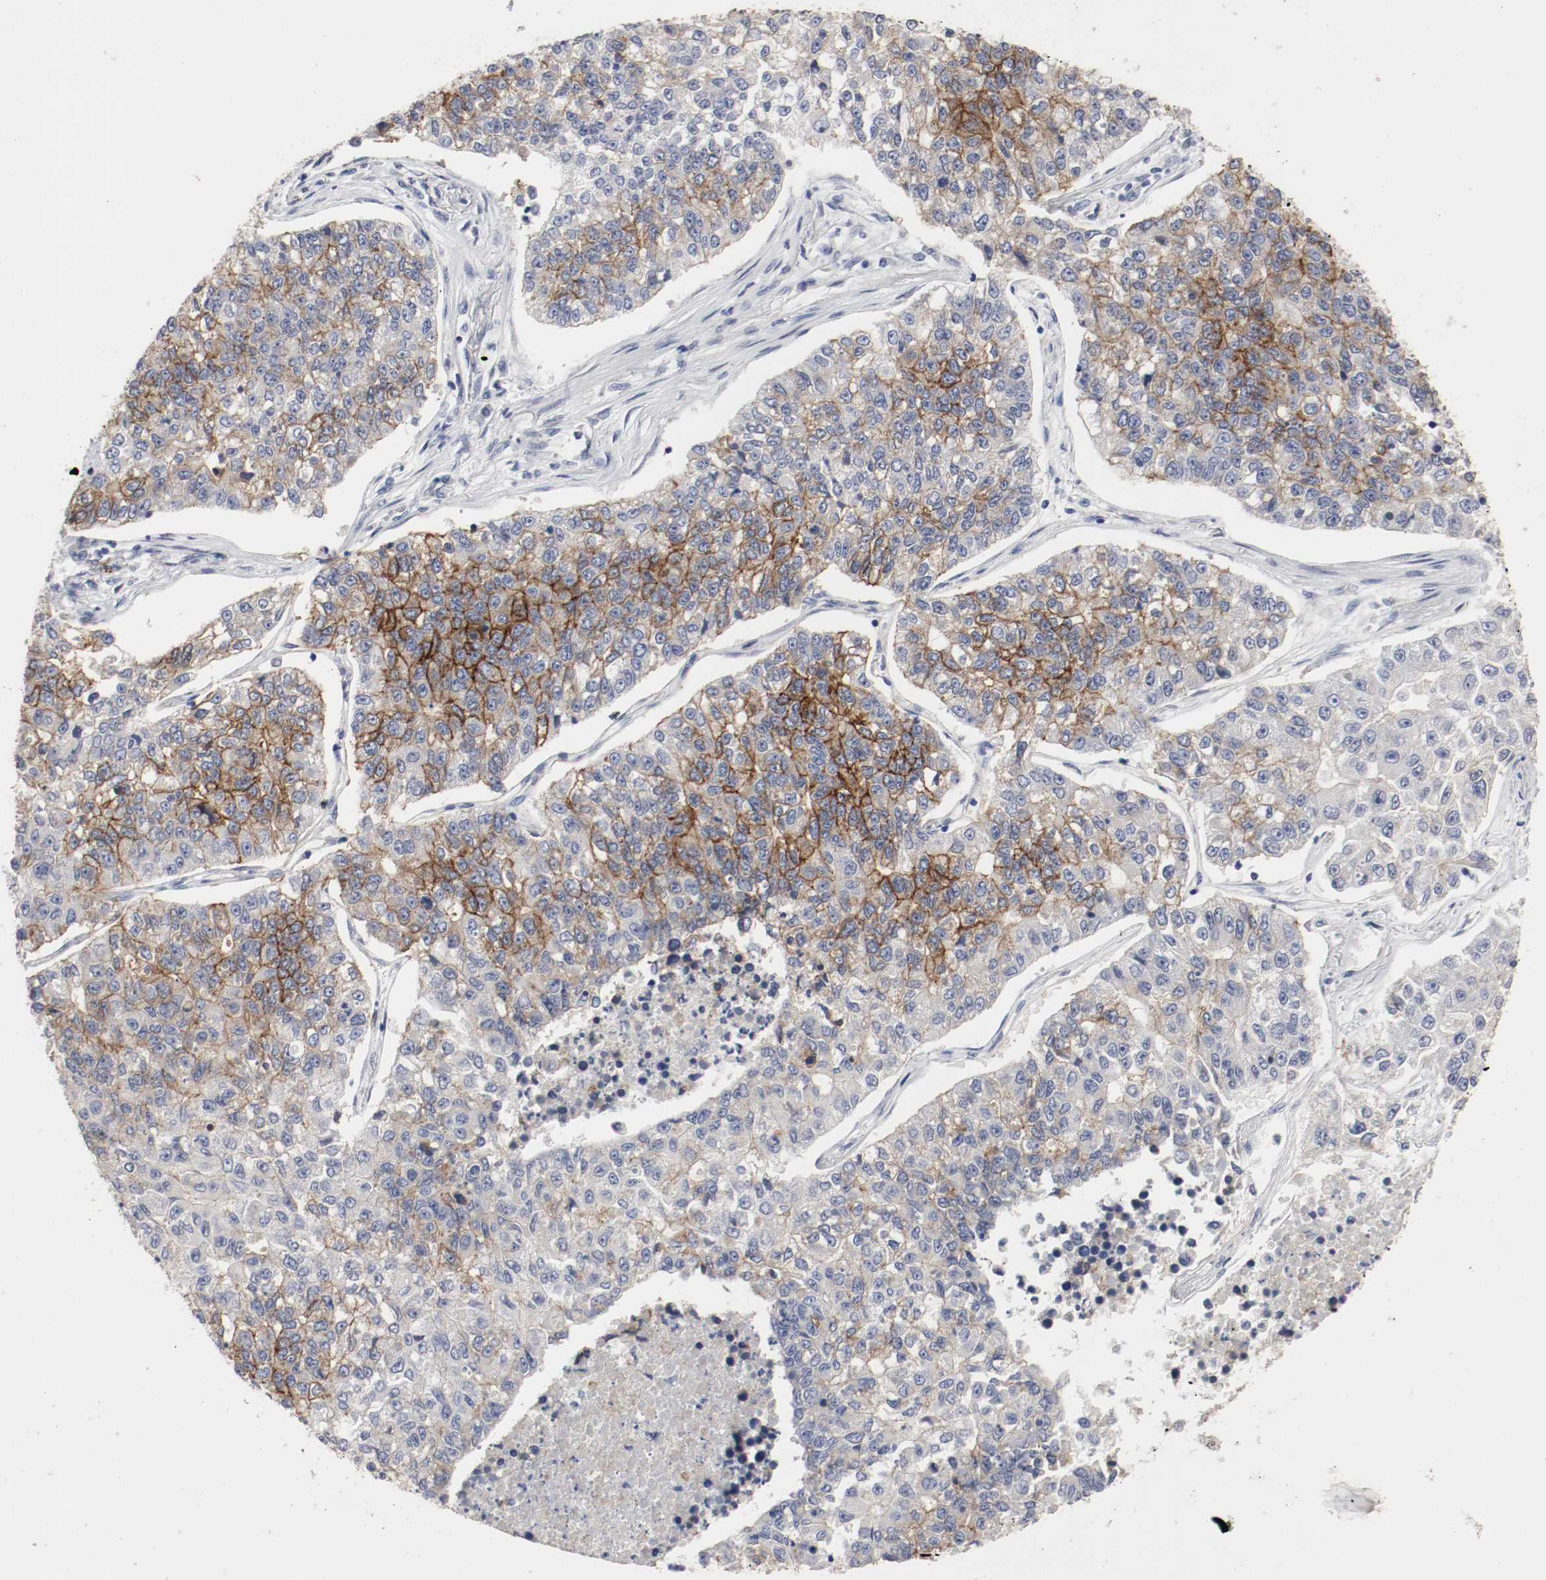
{"staining": {"intensity": "moderate", "quantity": "25%-75%", "location": "cytoplasmic/membranous"}, "tissue": "lung cancer", "cell_type": "Tumor cells", "image_type": "cancer", "snomed": [{"axis": "morphology", "description": "Adenocarcinoma, NOS"}, {"axis": "topography", "description": "Lung"}], "caption": "A brown stain shows moderate cytoplasmic/membranous staining of a protein in human lung cancer (adenocarcinoma) tumor cells.", "gene": "KIT", "patient": {"sex": "male", "age": 49}}